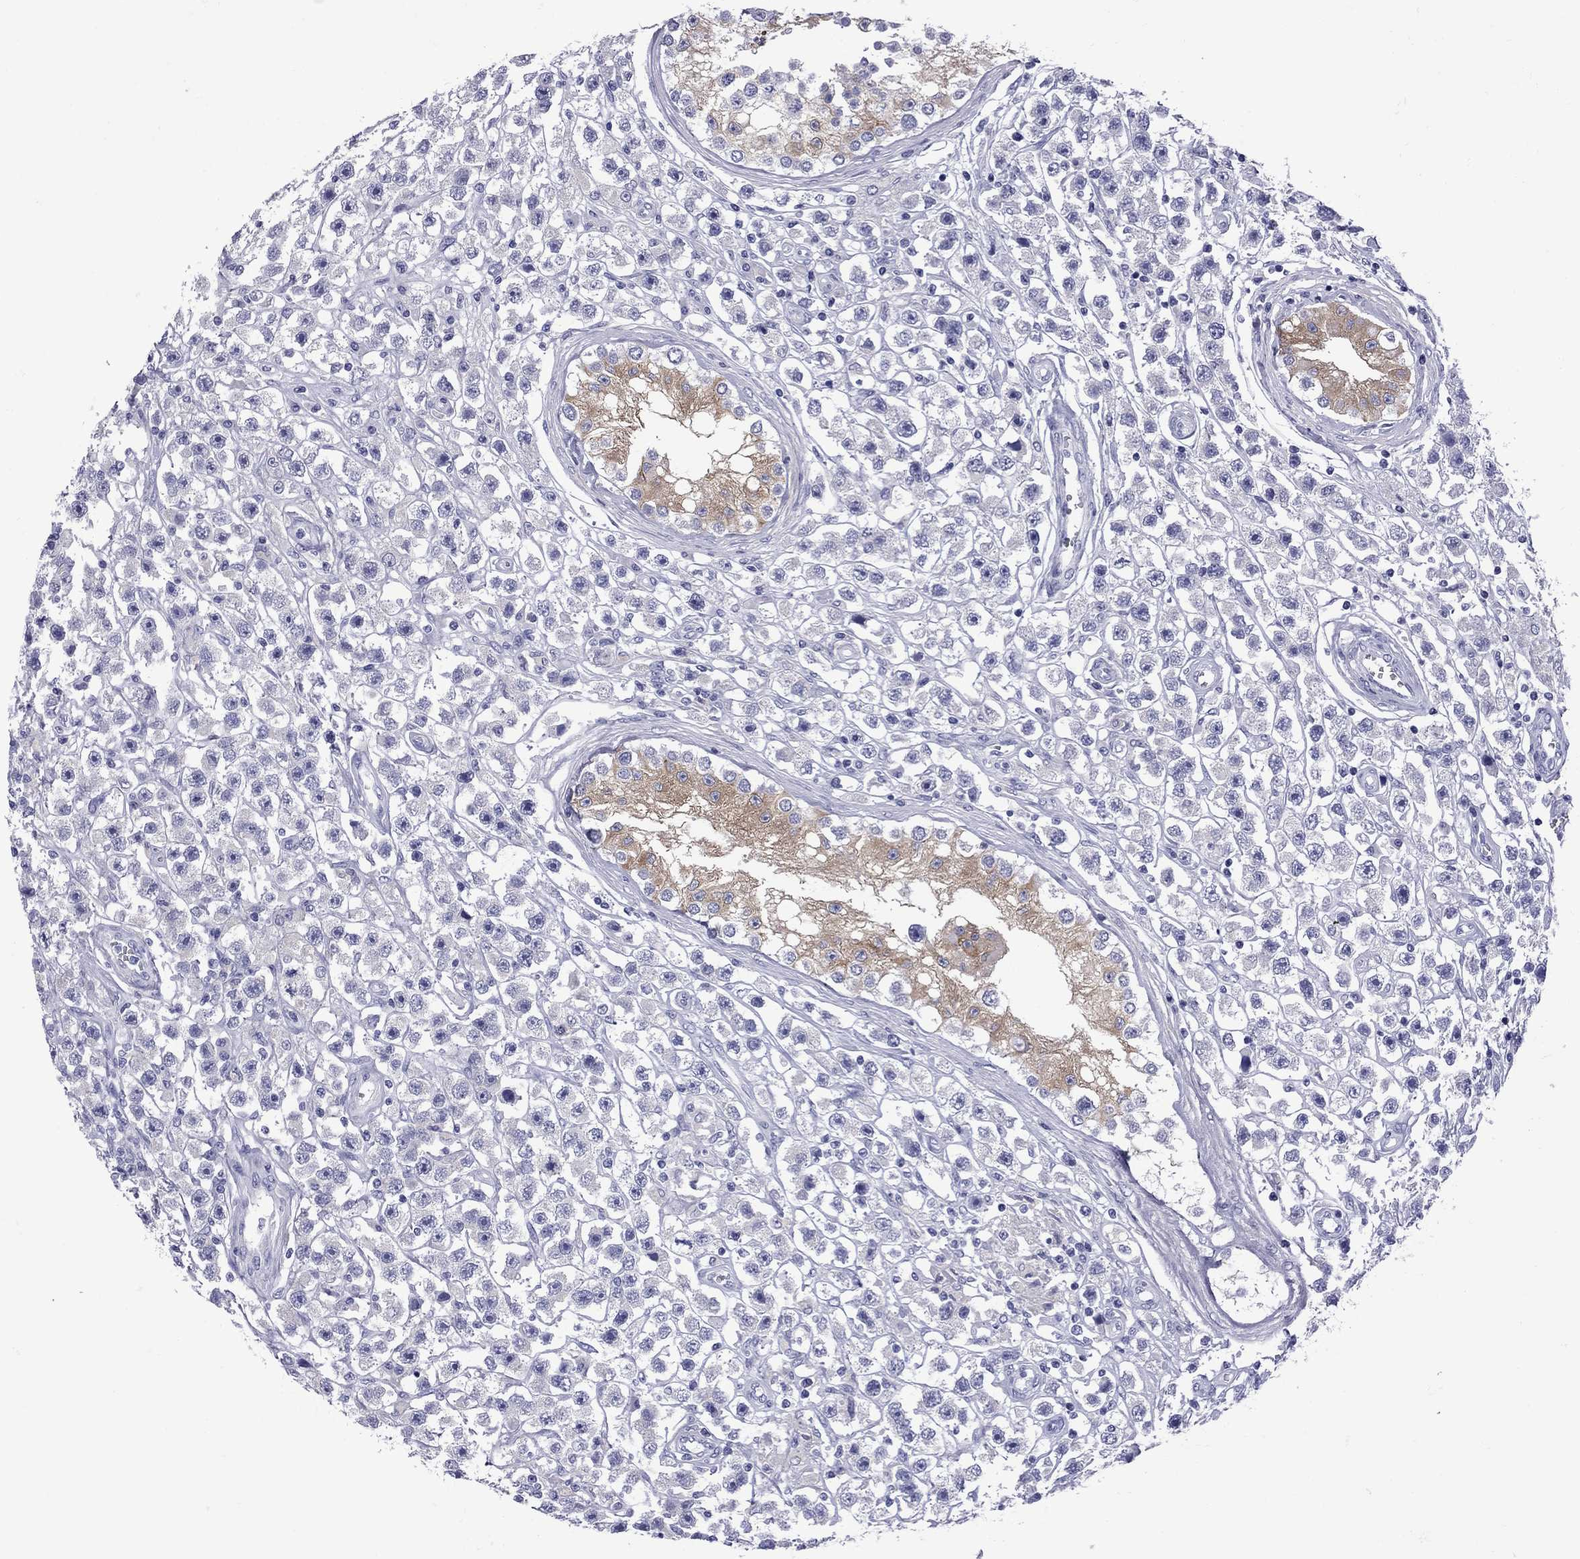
{"staining": {"intensity": "negative", "quantity": "none", "location": "none"}, "tissue": "testis cancer", "cell_type": "Tumor cells", "image_type": "cancer", "snomed": [{"axis": "morphology", "description": "Seminoma, NOS"}, {"axis": "topography", "description": "Testis"}], "caption": "This image is of testis seminoma stained with immunohistochemistry to label a protein in brown with the nuclei are counter-stained blue. There is no positivity in tumor cells.", "gene": "EPPIN", "patient": {"sex": "male", "age": 45}}